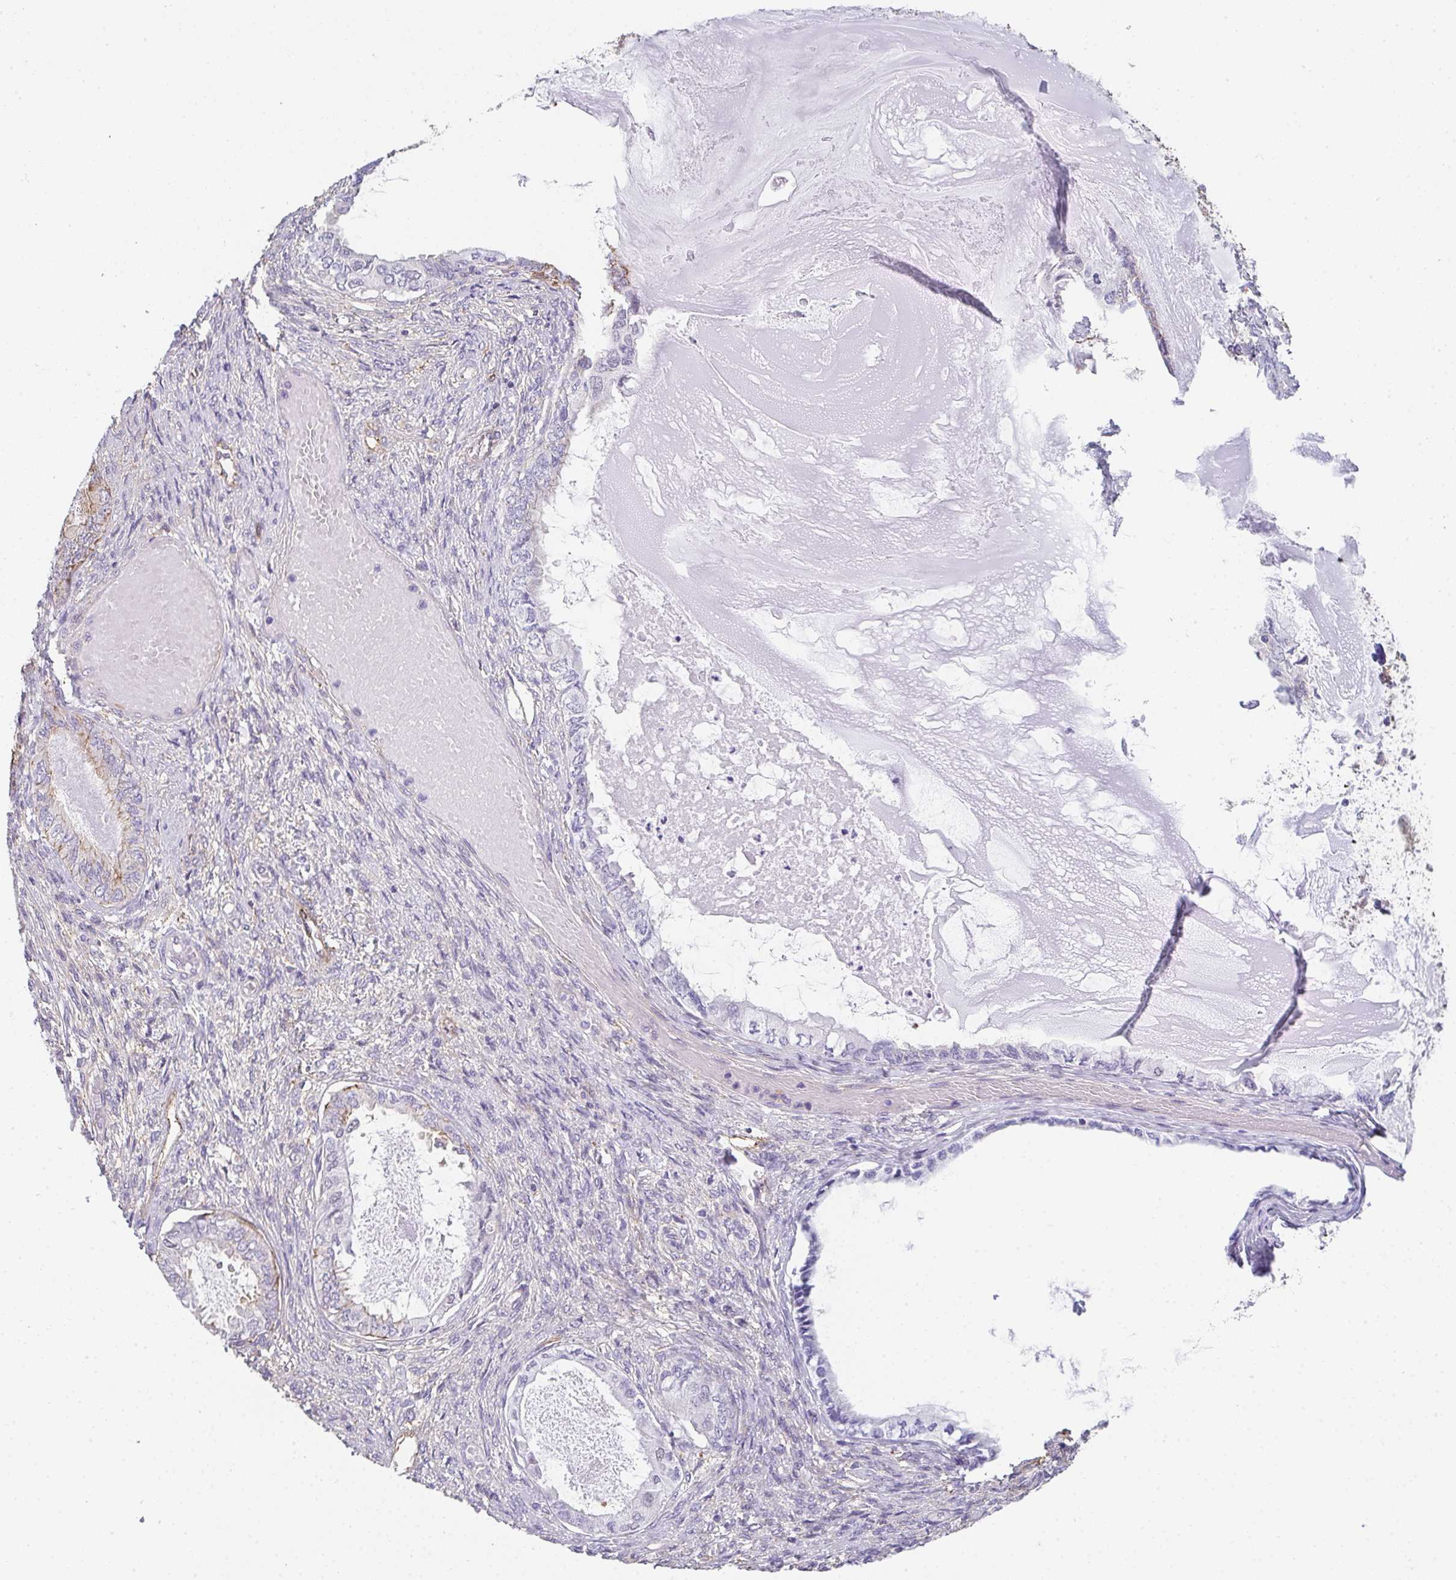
{"staining": {"intensity": "negative", "quantity": "none", "location": "none"}, "tissue": "ovarian cancer", "cell_type": "Tumor cells", "image_type": "cancer", "snomed": [{"axis": "morphology", "description": "Carcinoma, endometroid"}, {"axis": "topography", "description": "Ovary"}], "caption": "Immunohistochemical staining of endometroid carcinoma (ovarian) reveals no significant expression in tumor cells. (DAB (3,3'-diaminobenzidine) immunohistochemistry visualized using brightfield microscopy, high magnification).", "gene": "DBN1", "patient": {"sex": "female", "age": 70}}